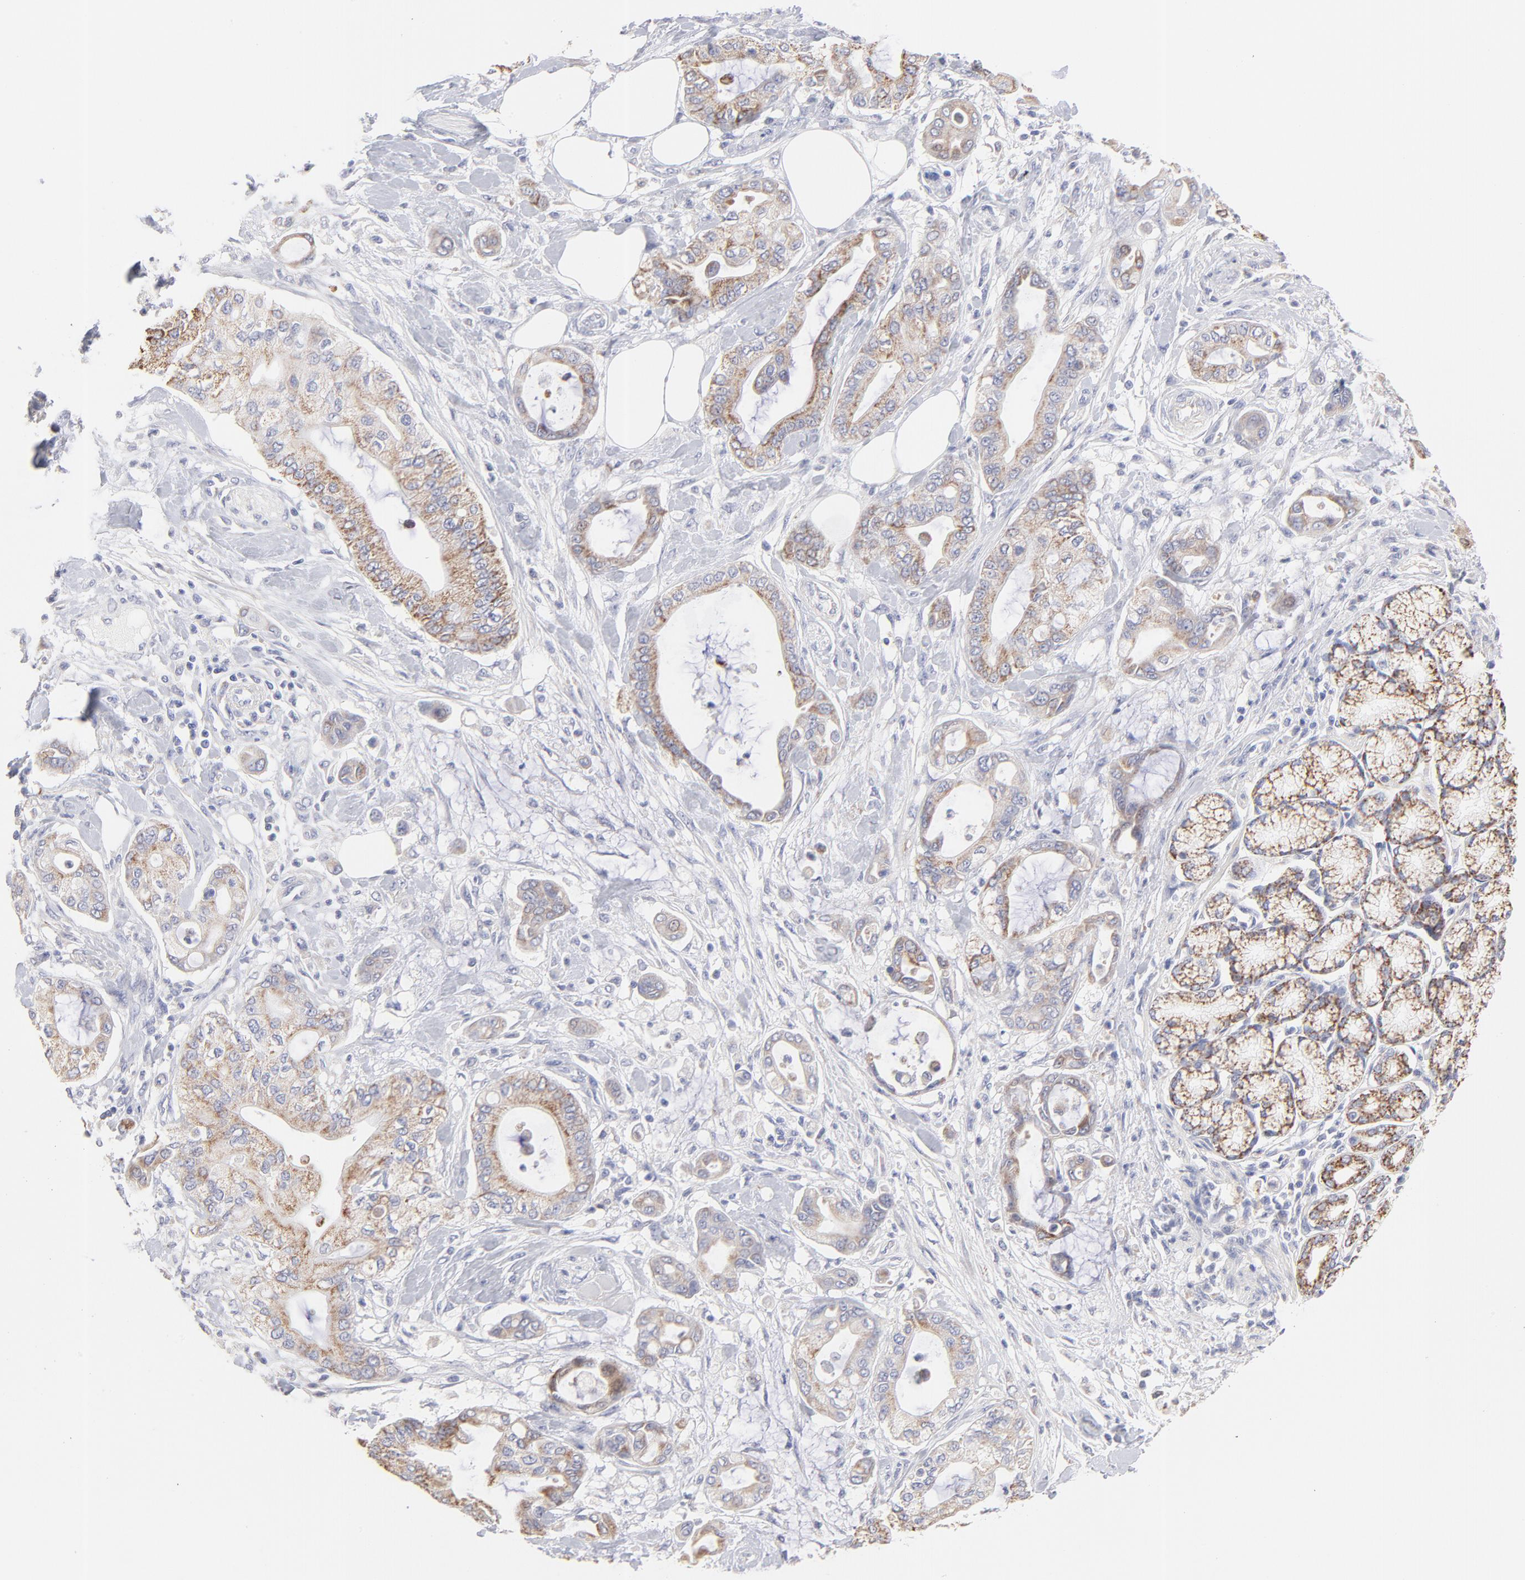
{"staining": {"intensity": "moderate", "quantity": ">75%", "location": "cytoplasmic/membranous"}, "tissue": "pancreatic cancer", "cell_type": "Tumor cells", "image_type": "cancer", "snomed": [{"axis": "morphology", "description": "Adenocarcinoma, NOS"}, {"axis": "morphology", "description": "Adenocarcinoma, metastatic, NOS"}, {"axis": "topography", "description": "Lymph node"}, {"axis": "topography", "description": "Pancreas"}, {"axis": "topography", "description": "Duodenum"}], "caption": "Metastatic adenocarcinoma (pancreatic) tissue exhibits moderate cytoplasmic/membranous expression in approximately >75% of tumor cells, visualized by immunohistochemistry.", "gene": "TST", "patient": {"sex": "female", "age": 64}}